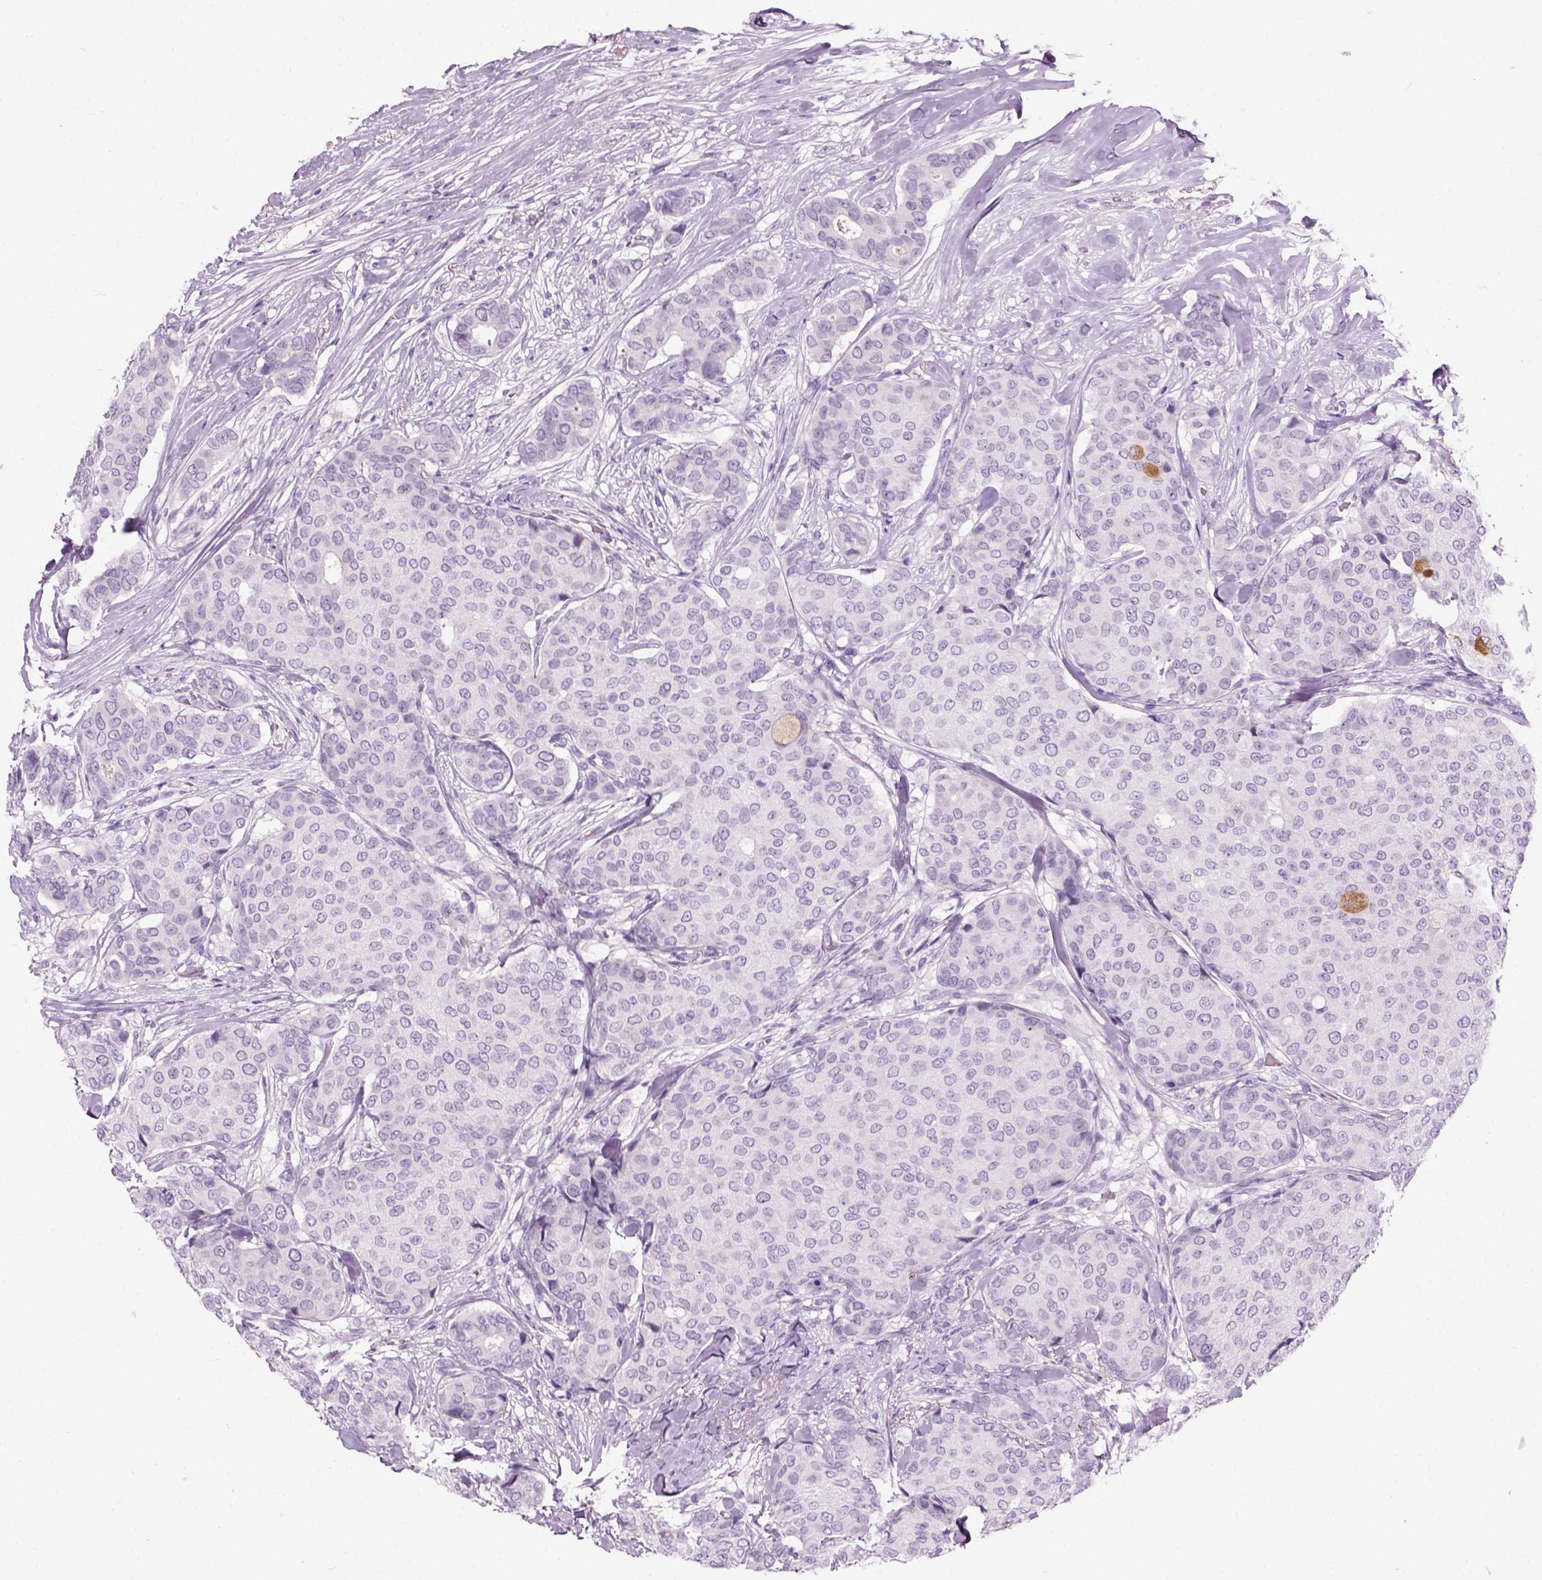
{"staining": {"intensity": "negative", "quantity": "none", "location": "none"}, "tissue": "breast cancer", "cell_type": "Tumor cells", "image_type": "cancer", "snomed": [{"axis": "morphology", "description": "Duct carcinoma"}, {"axis": "topography", "description": "Breast"}], "caption": "Immunohistochemistry (IHC) image of neoplastic tissue: human breast cancer (invasive ductal carcinoma) stained with DAB reveals no significant protein expression in tumor cells.", "gene": "AXDND1", "patient": {"sex": "female", "age": 75}}